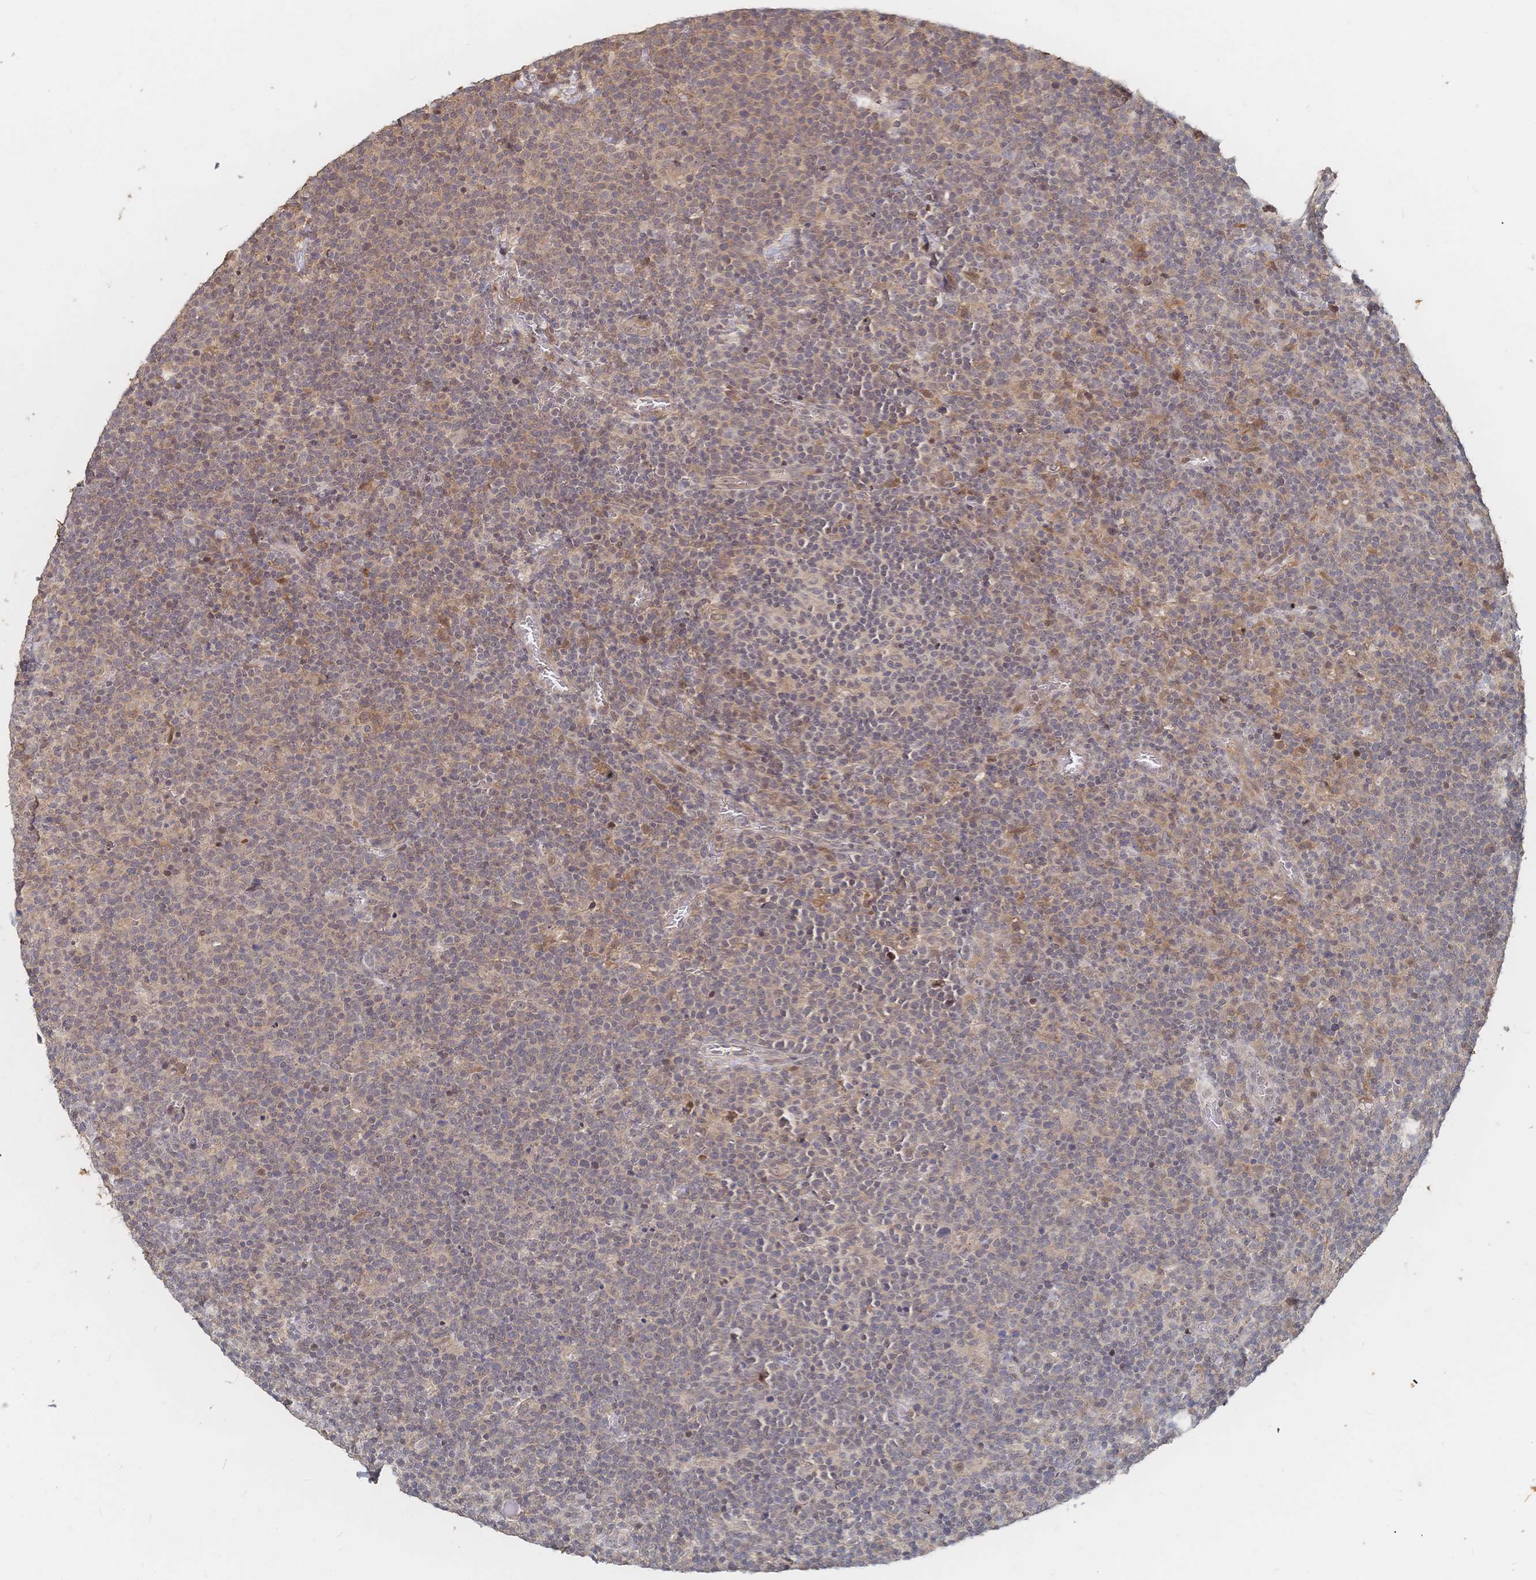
{"staining": {"intensity": "weak", "quantity": "25%-75%", "location": "cytoplasmic/membranous,nuclear"}, "tissue": "lymphoma", "cell_type": "Tumor cells", "image_type": "cancer", "snomed": [{"axis": "morphology", "description": "Malignant lymphoma, non-Hodgkin's type, High grade"}, {"axis": "topography", "description": "Lymph node"}], "caption": "Immunohistochemistry (IHC) (DAB) staining of human lymphoma reveals weak cytoplasmic/membranous and nuclear protein expression in about 25%-75% of tumor cells. The protein is shown in brown color, while the nuclei are stained blue.", "gene": "LRP5", "patient": {"sex": "male", "age": 61}}